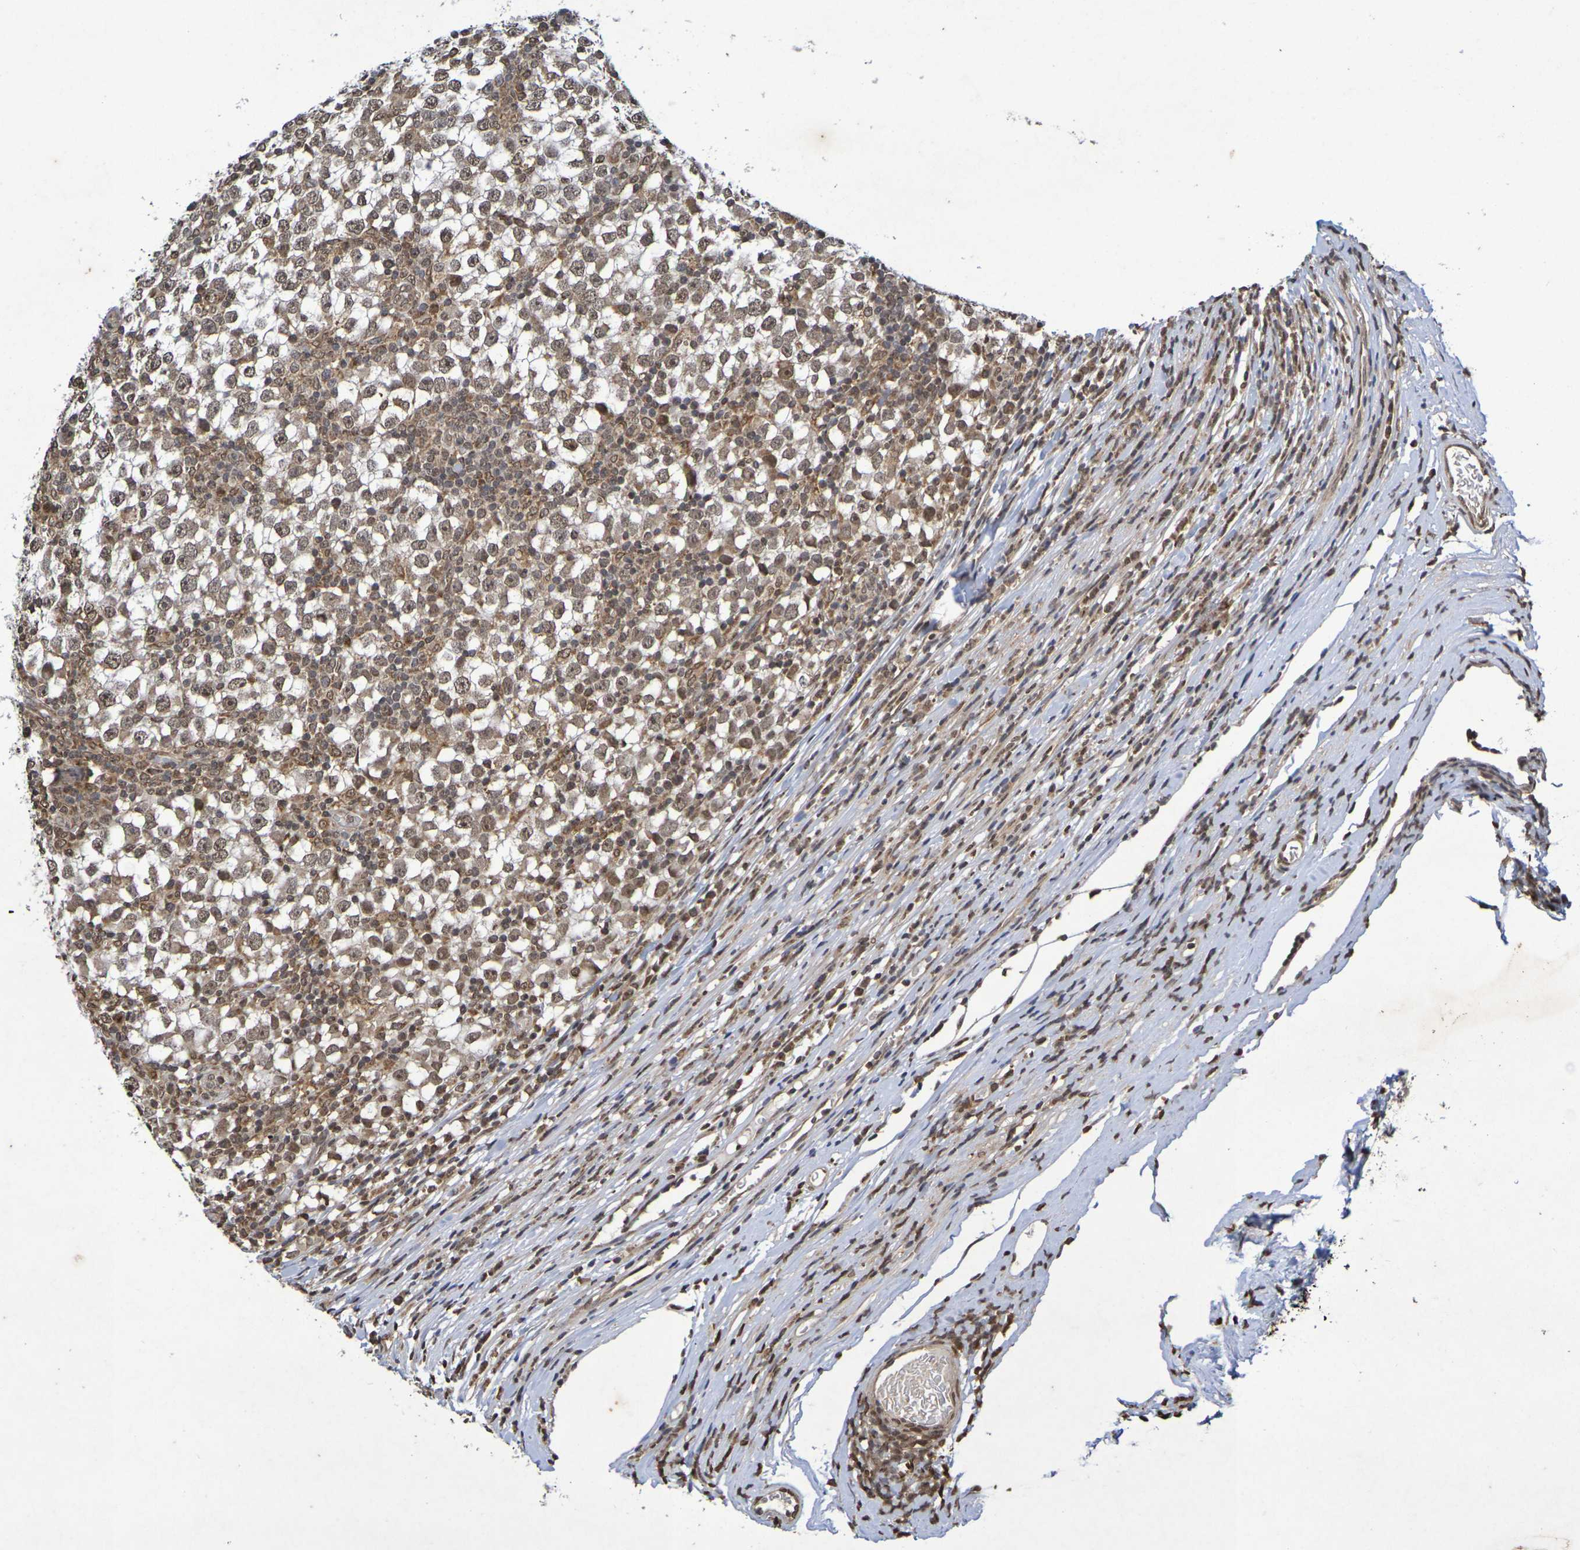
{"staining": {"intensity": "moderate", "quantity": ">75%", "location": "cytoplasmic/membranous,nuclear"}, "tissue": "testis cancer", "cell_type": "Tumor cells", "image_type": "cancer", "snomed": [{"axis": "morphology", "description": "Seminoma, NOS"}, {"axis": "topography", "description": "Testis"}], "caption": "A brown stain labels moderate cytoplasmic/membranous and nuclear expression of a protein in seminoma (testis) tumor cells. (Stains: DAB in brown, nuclei in blue, Microscopy: brightfield microscopy at high magnification).", "gene": "GUCY1A2", "patient": {"sex": "male", "age": 65}}